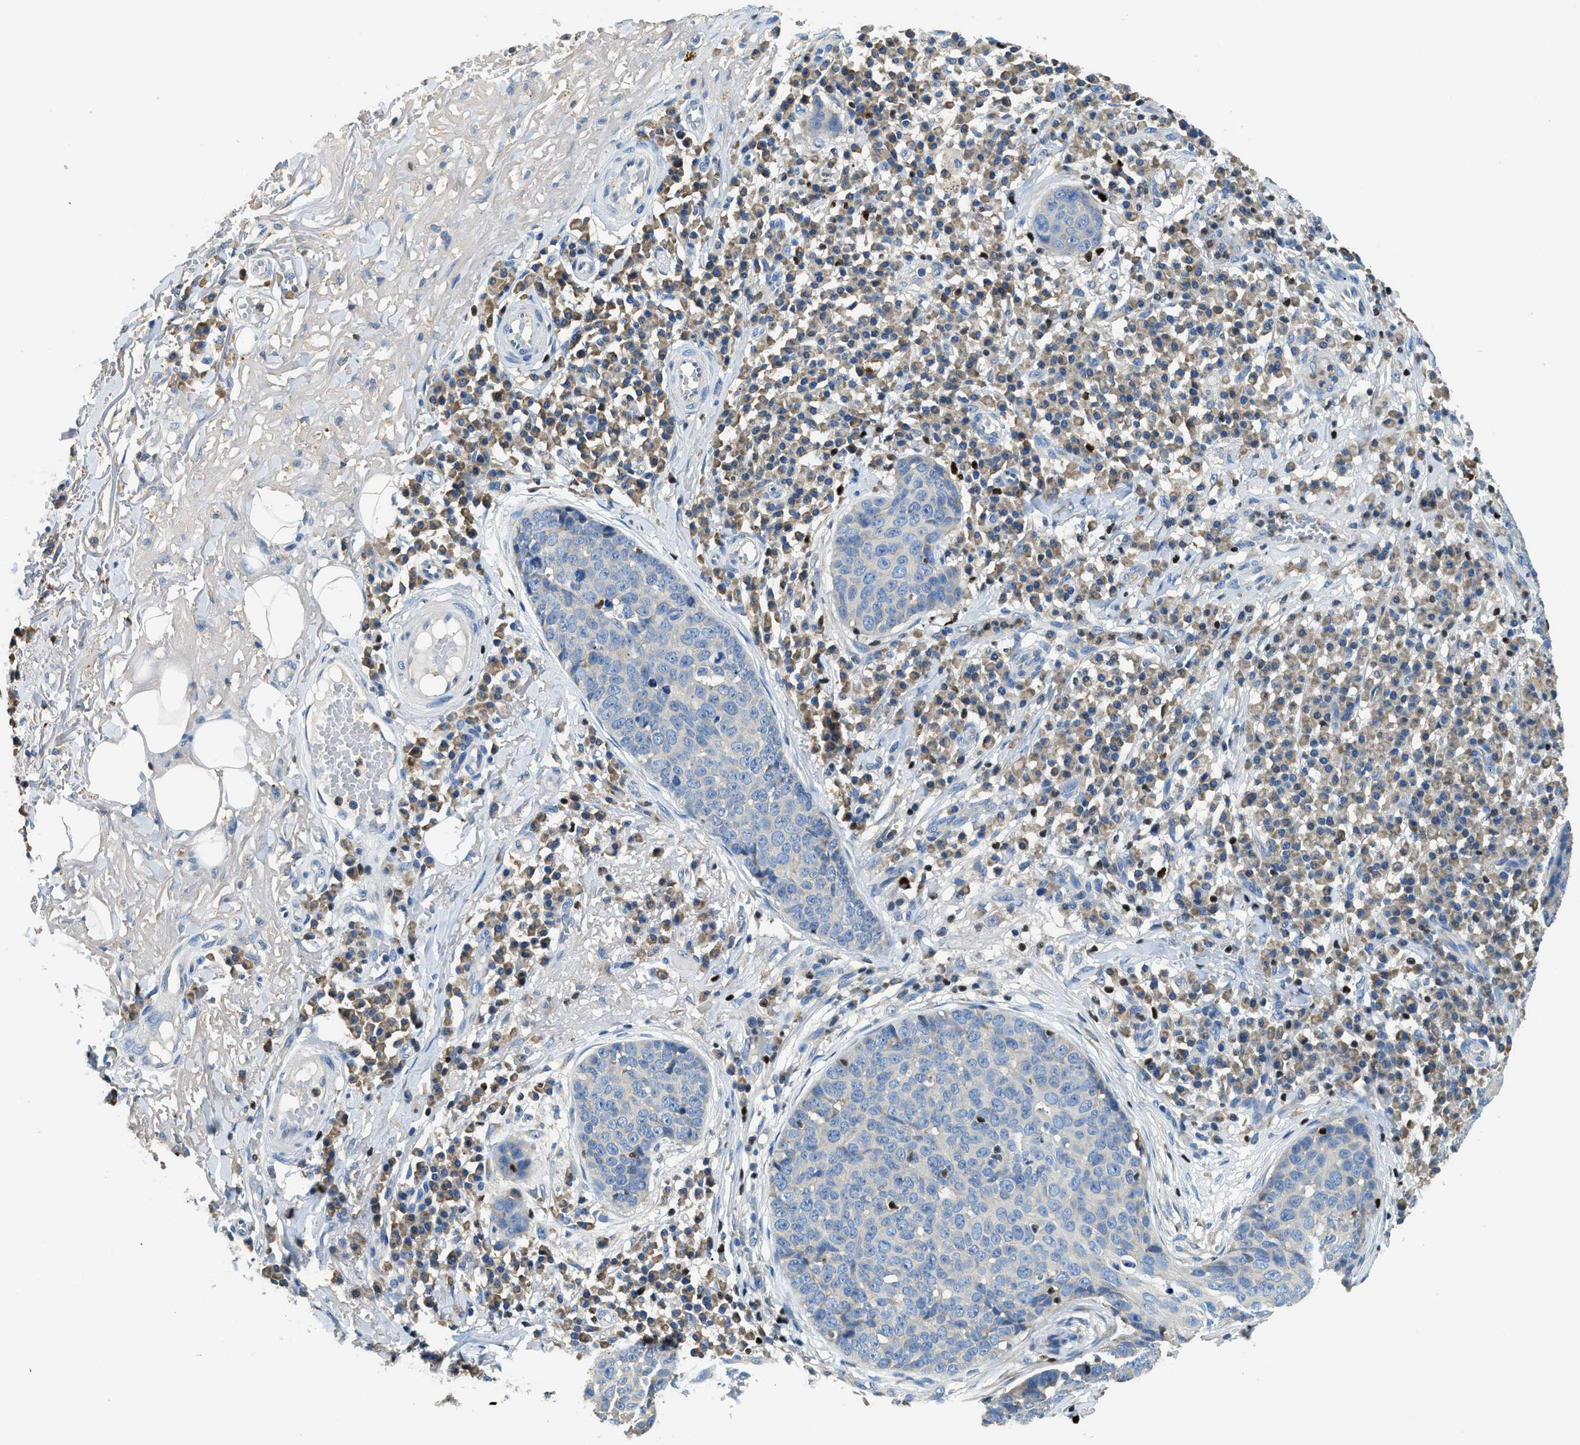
{"staining": {"intensity": "negative", "quantity": "none", "location": "none"}, "tissue": "skin cancer", "cell_type": "Tumor cells", "image_type": "cancer", "snomed": [{"axis": "morphology", "description": "Squamous cell carcinoma in situ, NOS"}, {"axis": "morphology", "description": "Squamous cell carcinoma, NOS"}, {"axis": "topography", "description": "Skin"}], "caption": "DAB immunohistochemical staining of human squamous cell carcinoma (skin) demonstrates no significant staining in tumor cells.", "gene": "TOX", "patient": {"sex": "male", "age": 93}}